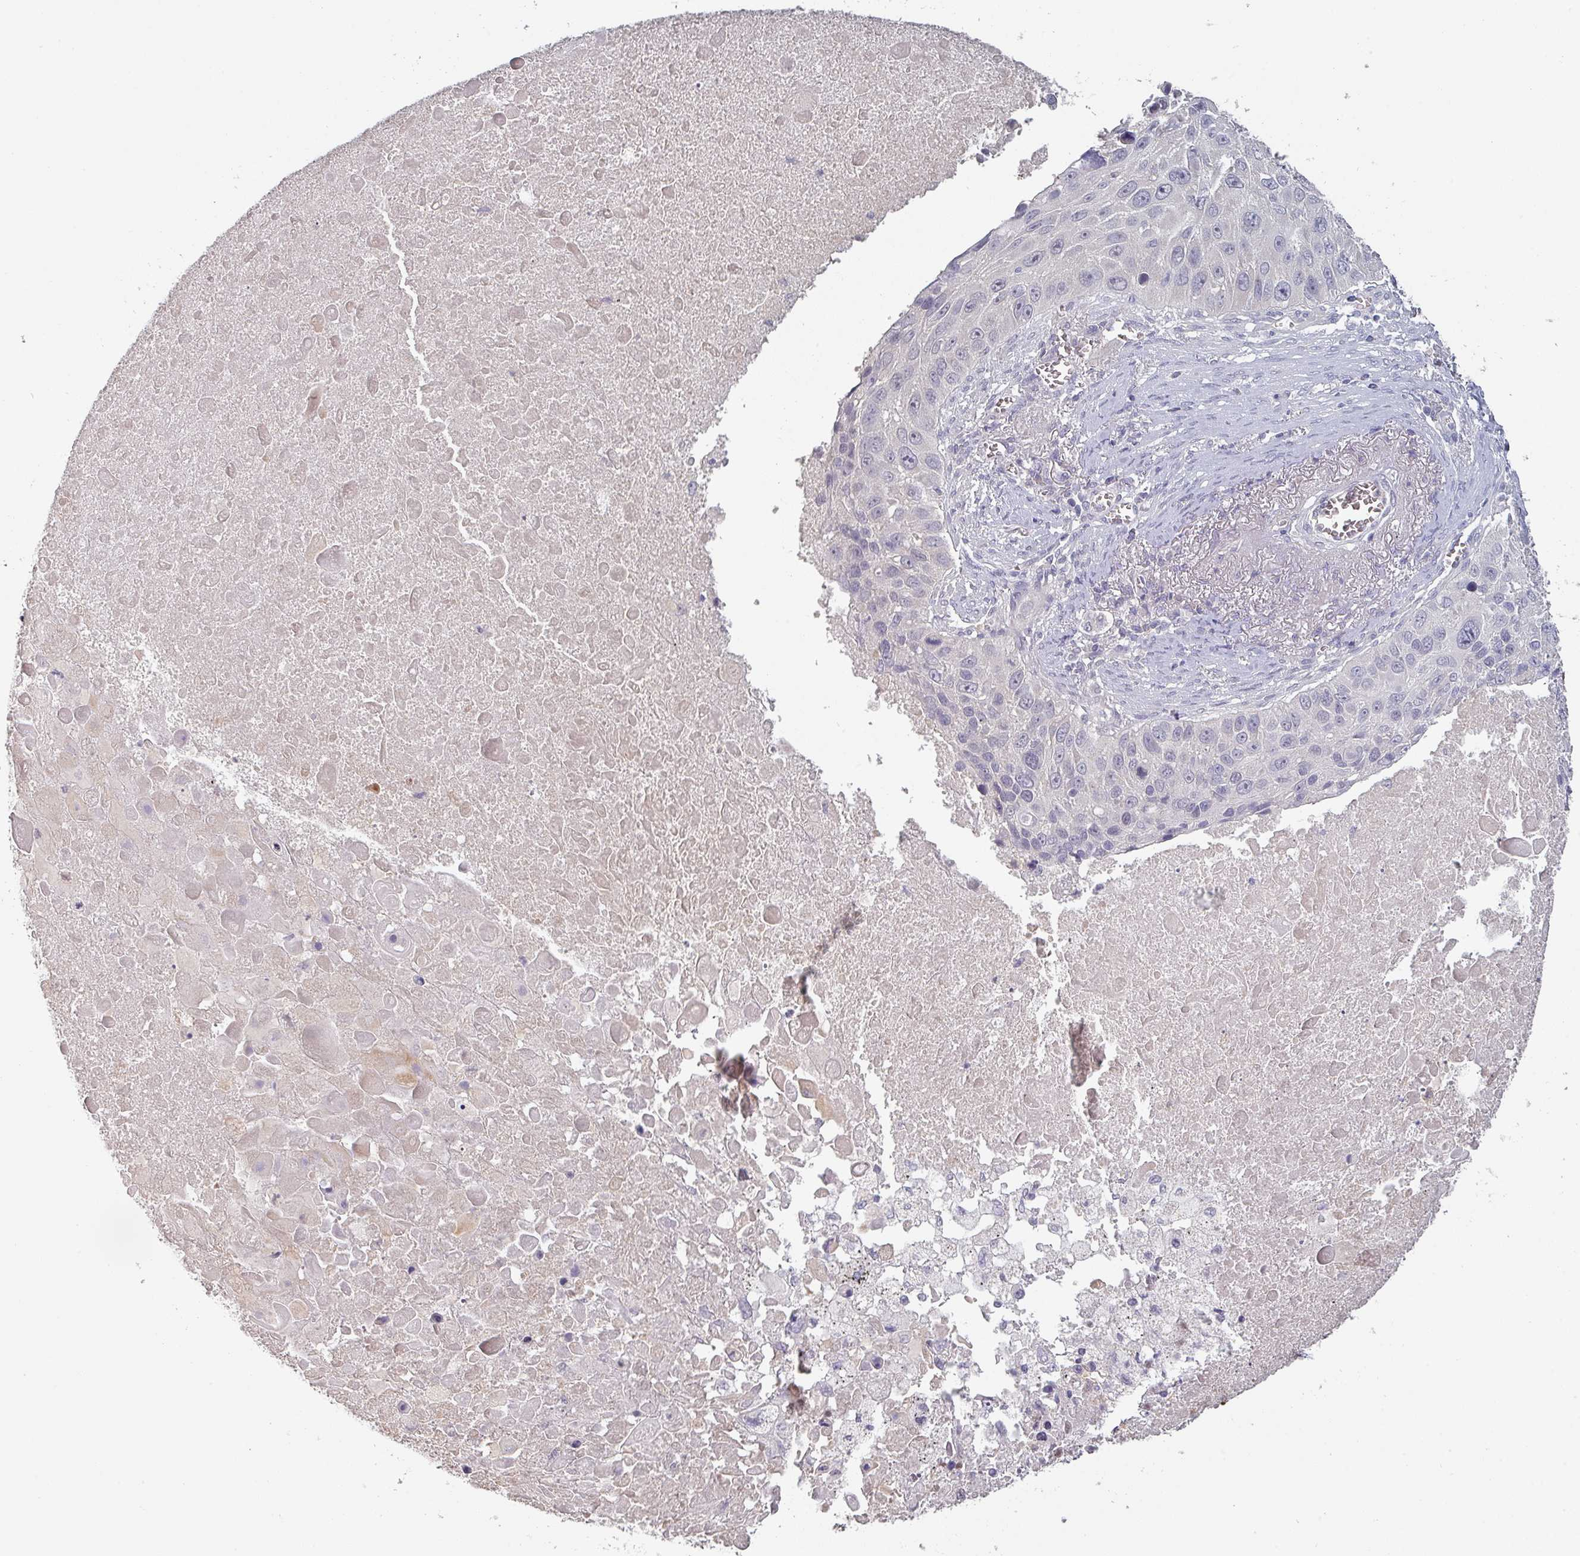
{"staining": {"intensity": "negative", "quantity": "none", "location": "none"}, "tissue": "lung cancer", "cell_type": "Tumor cells", "image_type": "cancer", "snomed": [{"axis": "morphology", "description": "Squamous cell carcinoma, NOS"}, {"axis": "topography", "description": "Lung"}], "caption": "DAB (3,3'-diaminobenzidine) immunohistochemical staining of lung cancer displays no significant positivity in tumor cells.", "gene": "PRAMEF8", "patient": {"sex": "male", "age": 66}}